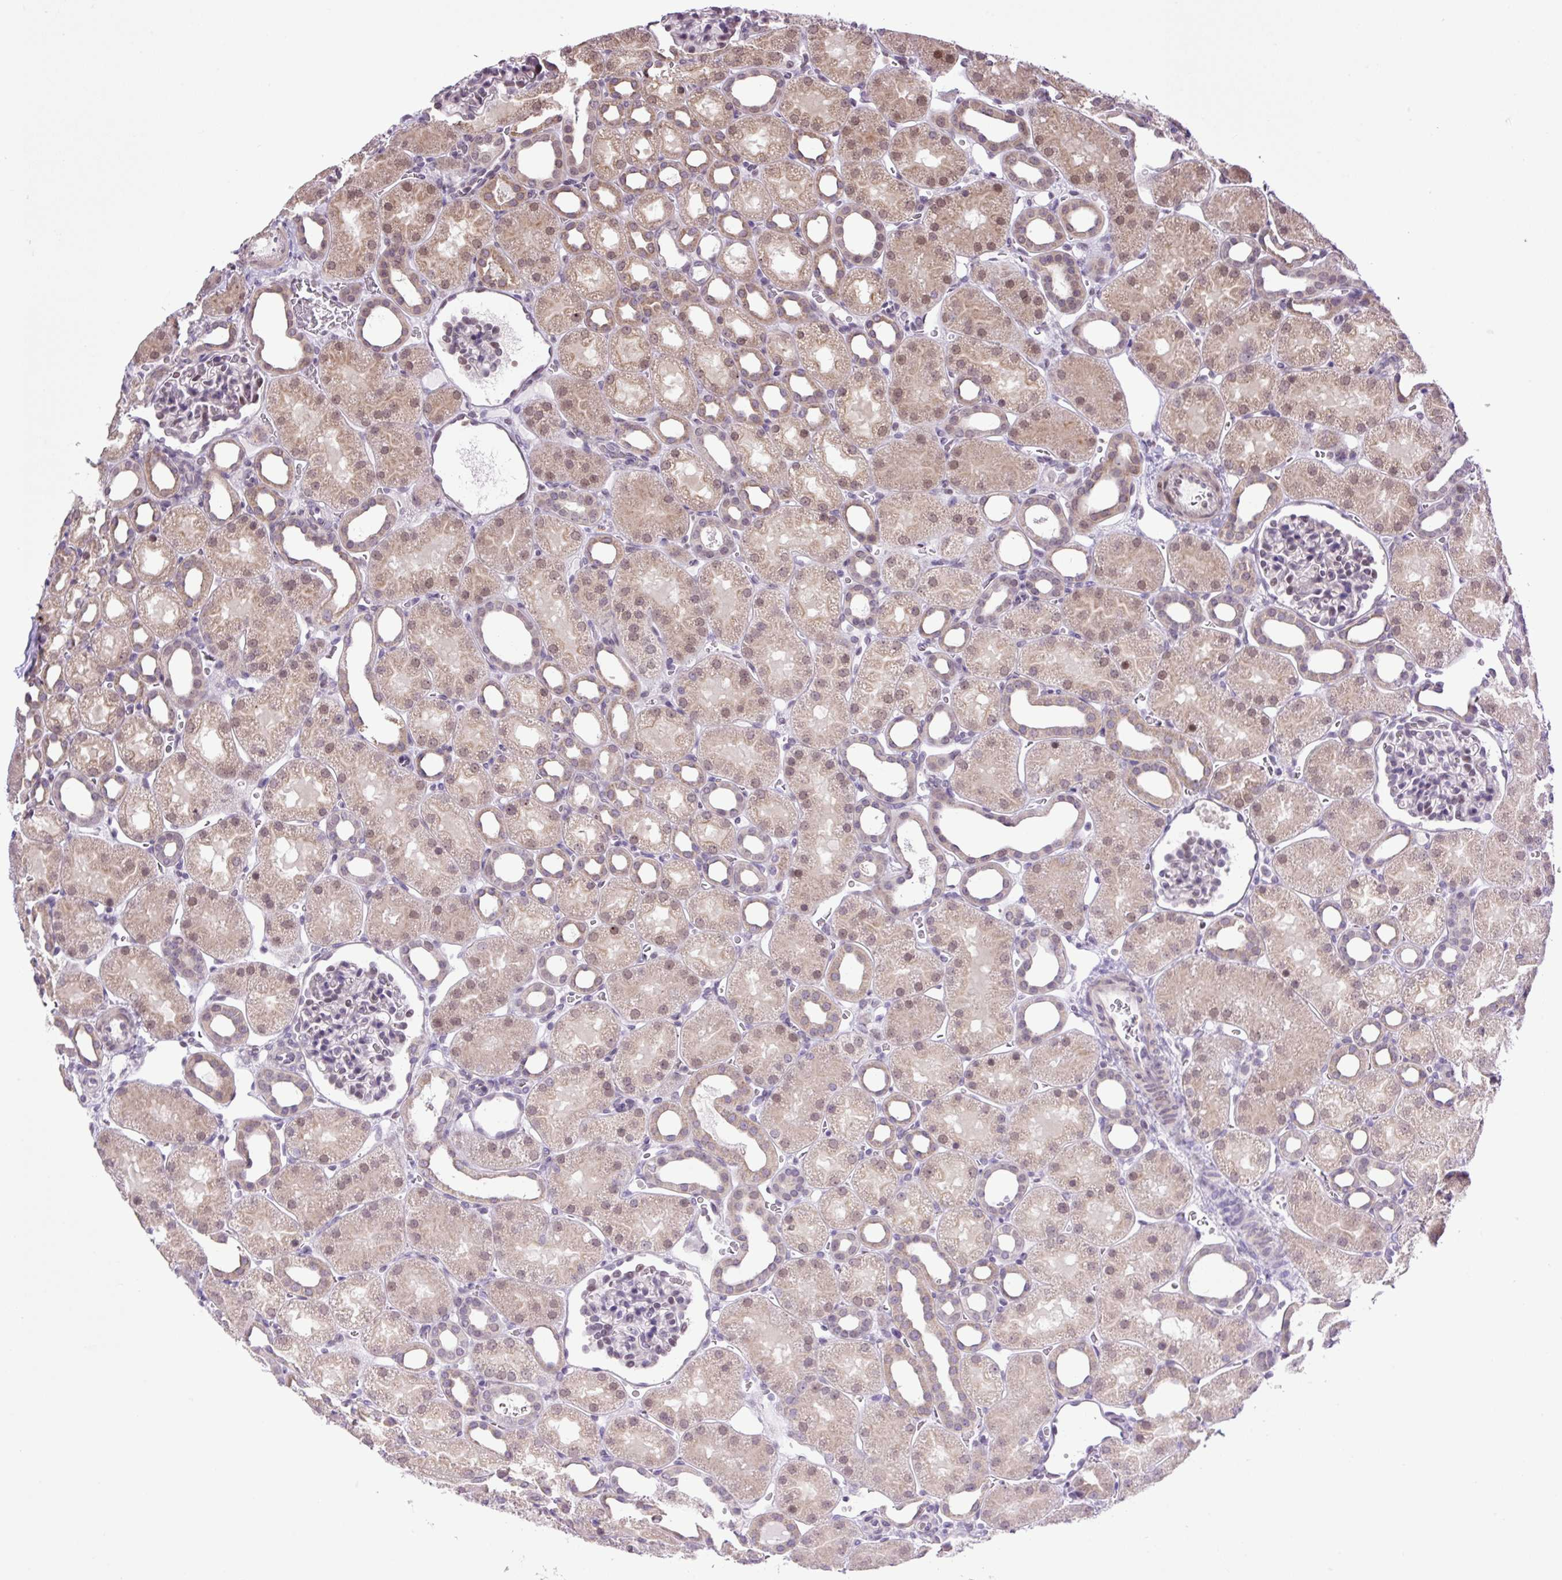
{"staining": {"intensity": "moderate", "quantity": "25%-75%", "location": "nuclear"}, "tissue": "kidney", "cell_type": "Cells in glomeruli", "image_type": "normal", "snomed": [{"axis": "morphology", "description": "Normal tissue, NOS"}, {"axis": "topography", "description": "Kidney"}], "caption": "Immunohistochemistry (IHC) (DAB (3,3'-diaminobenzidine)) staining of unremarkable human kidney exhibits moderate nuclear protein expression in approximately 25%-75% of cells in glomeruli.", "gene": "KPNA1", "patient": {"sex": "male", "age": 2}}